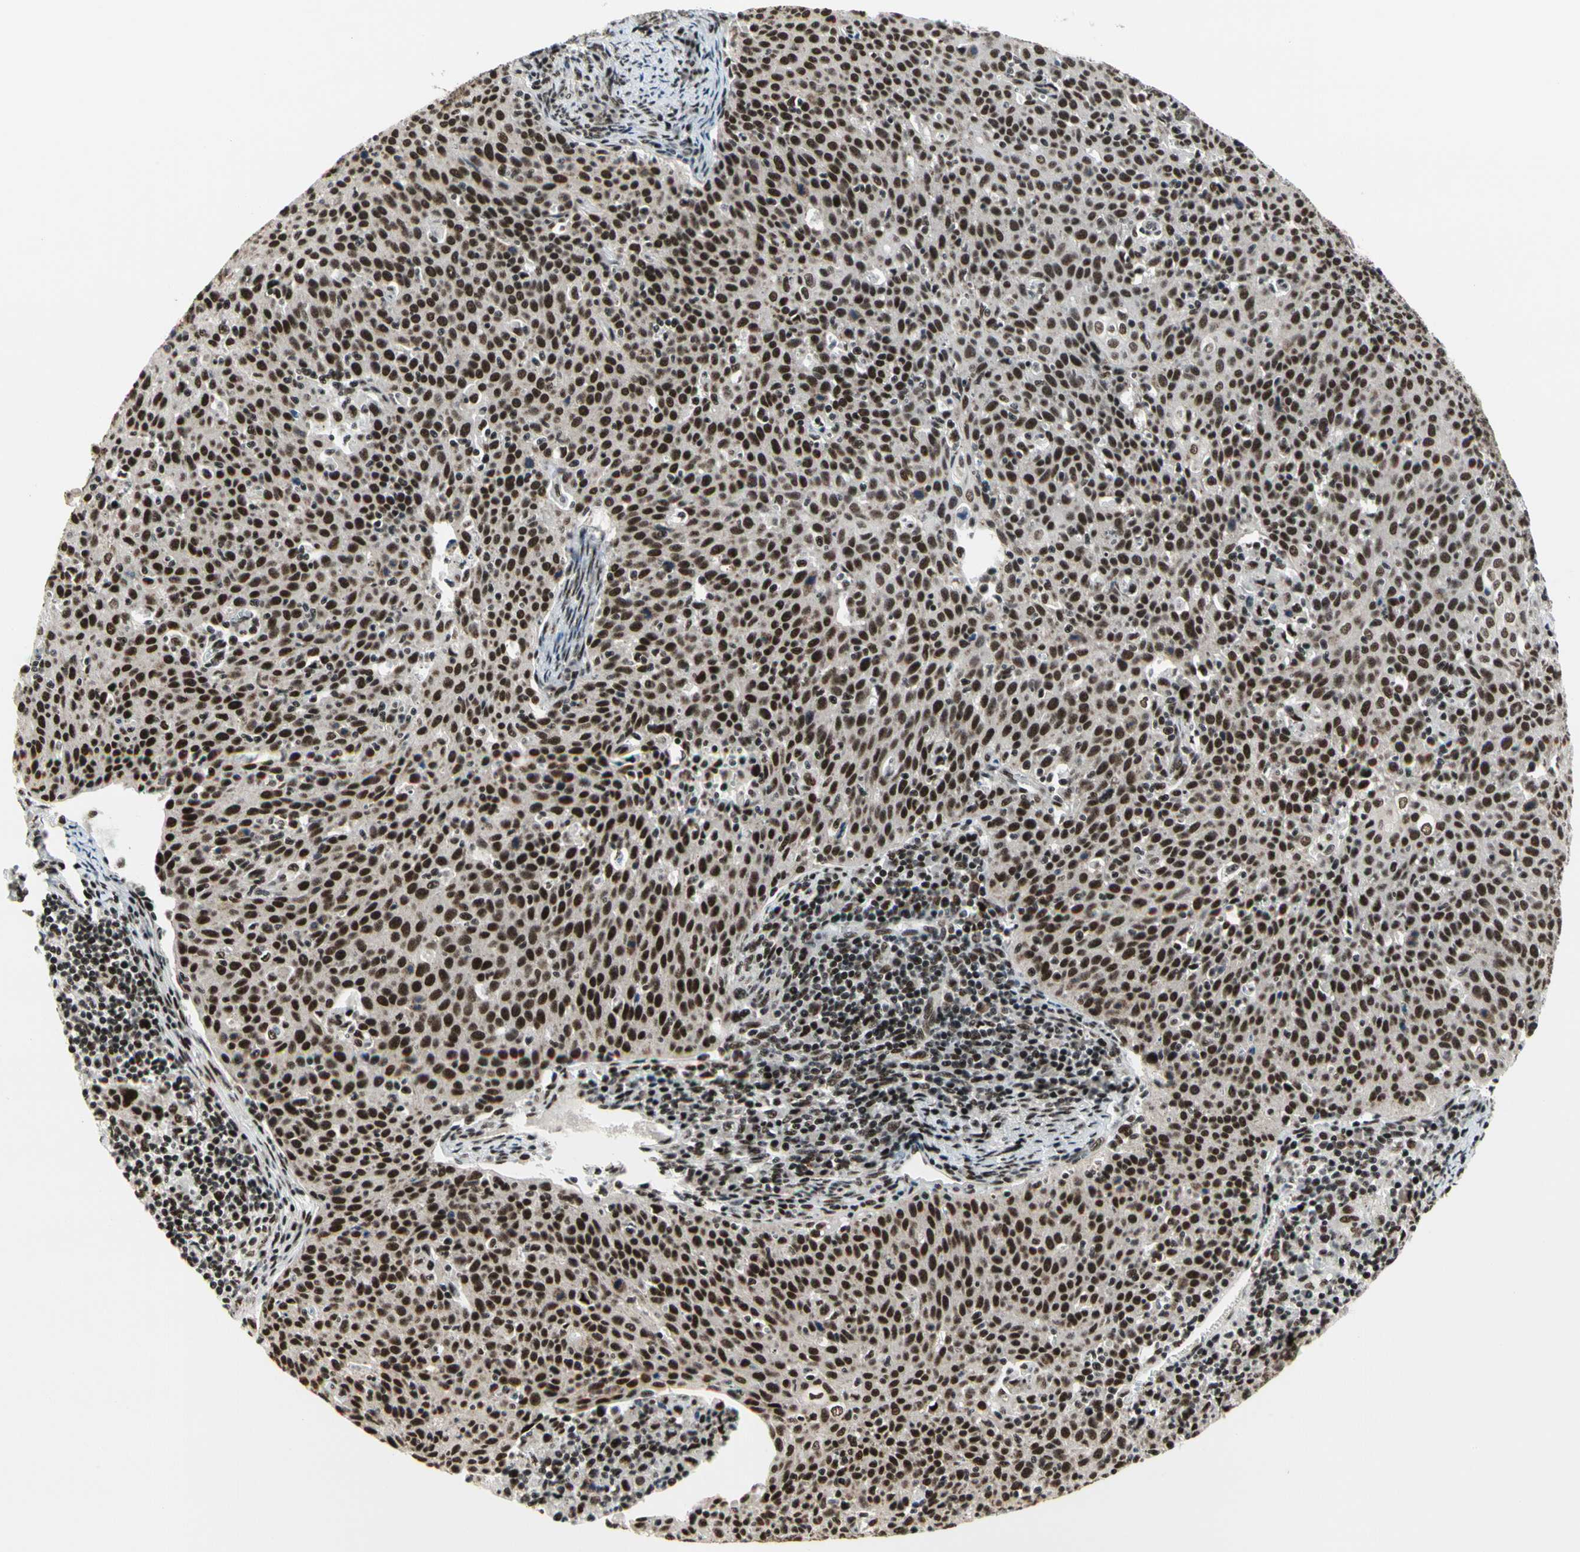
{"staining": {"intensity": "strong", "quantity": ">75%", "location": "nuclear"}, "tissue": "cervical cancer", "cell_type": "Tumor cells", "image_type": "cancer", "snomed": [{"axis": "morphology", "description": "Squamous cell carcinoma, NOS"}, {"axis": "topography", "description": "Cervix"}], "caption": "Immunohistochemistry histopathology image of human cervical cancer (squamous cell carcinoma) stained for a protein (brown), which shows high levels of strong nuclear positivity in about >75% of tumor cells.", "gene": "SRSF11", "patient": {"sex": "female", "age": 38}}